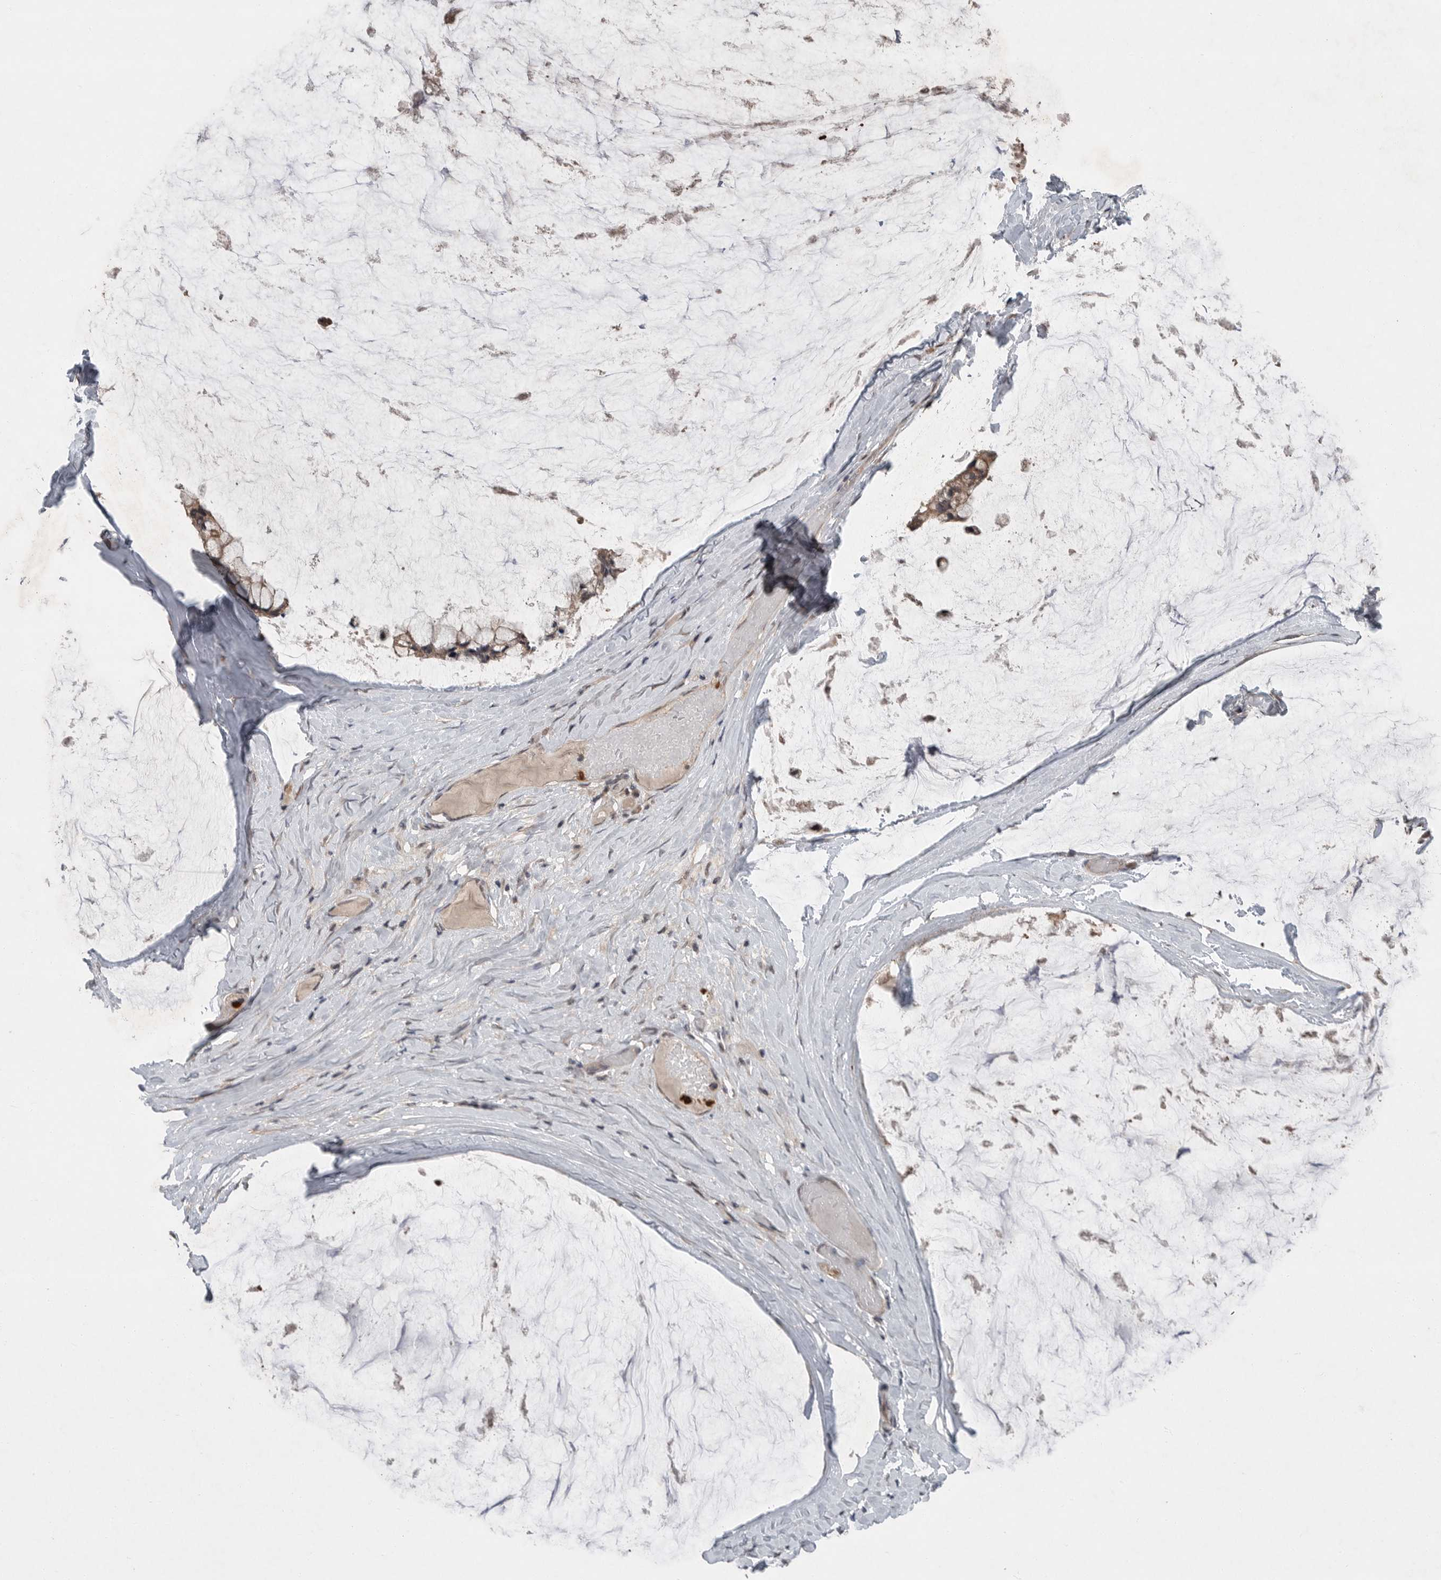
{"staining": {"intensity": "moderate", "quantity": ">75%", "location": "cytoplasmic/membranous"}, "tissue": "ovarian cancer", "cell_type": "Tumor cells", "image_type": "cancer", "snomed": [{"axis": "morphology", "description": "Cystadenocarcinoma, mucinous, NOS"}, {"axis": "topography", "description": "Ovary"}], "caption": "Immunohistochemistry (DAB (3,3'-diaminobenzidine)) staining of mucinous cystadenocarcinoma (ovarian) reveals moderate cytoplasmic/membranous protein positivity in approximately >75% of tumor cells.", "gene": "SCP2", "patient": {"sex": "female", "age": 39}}